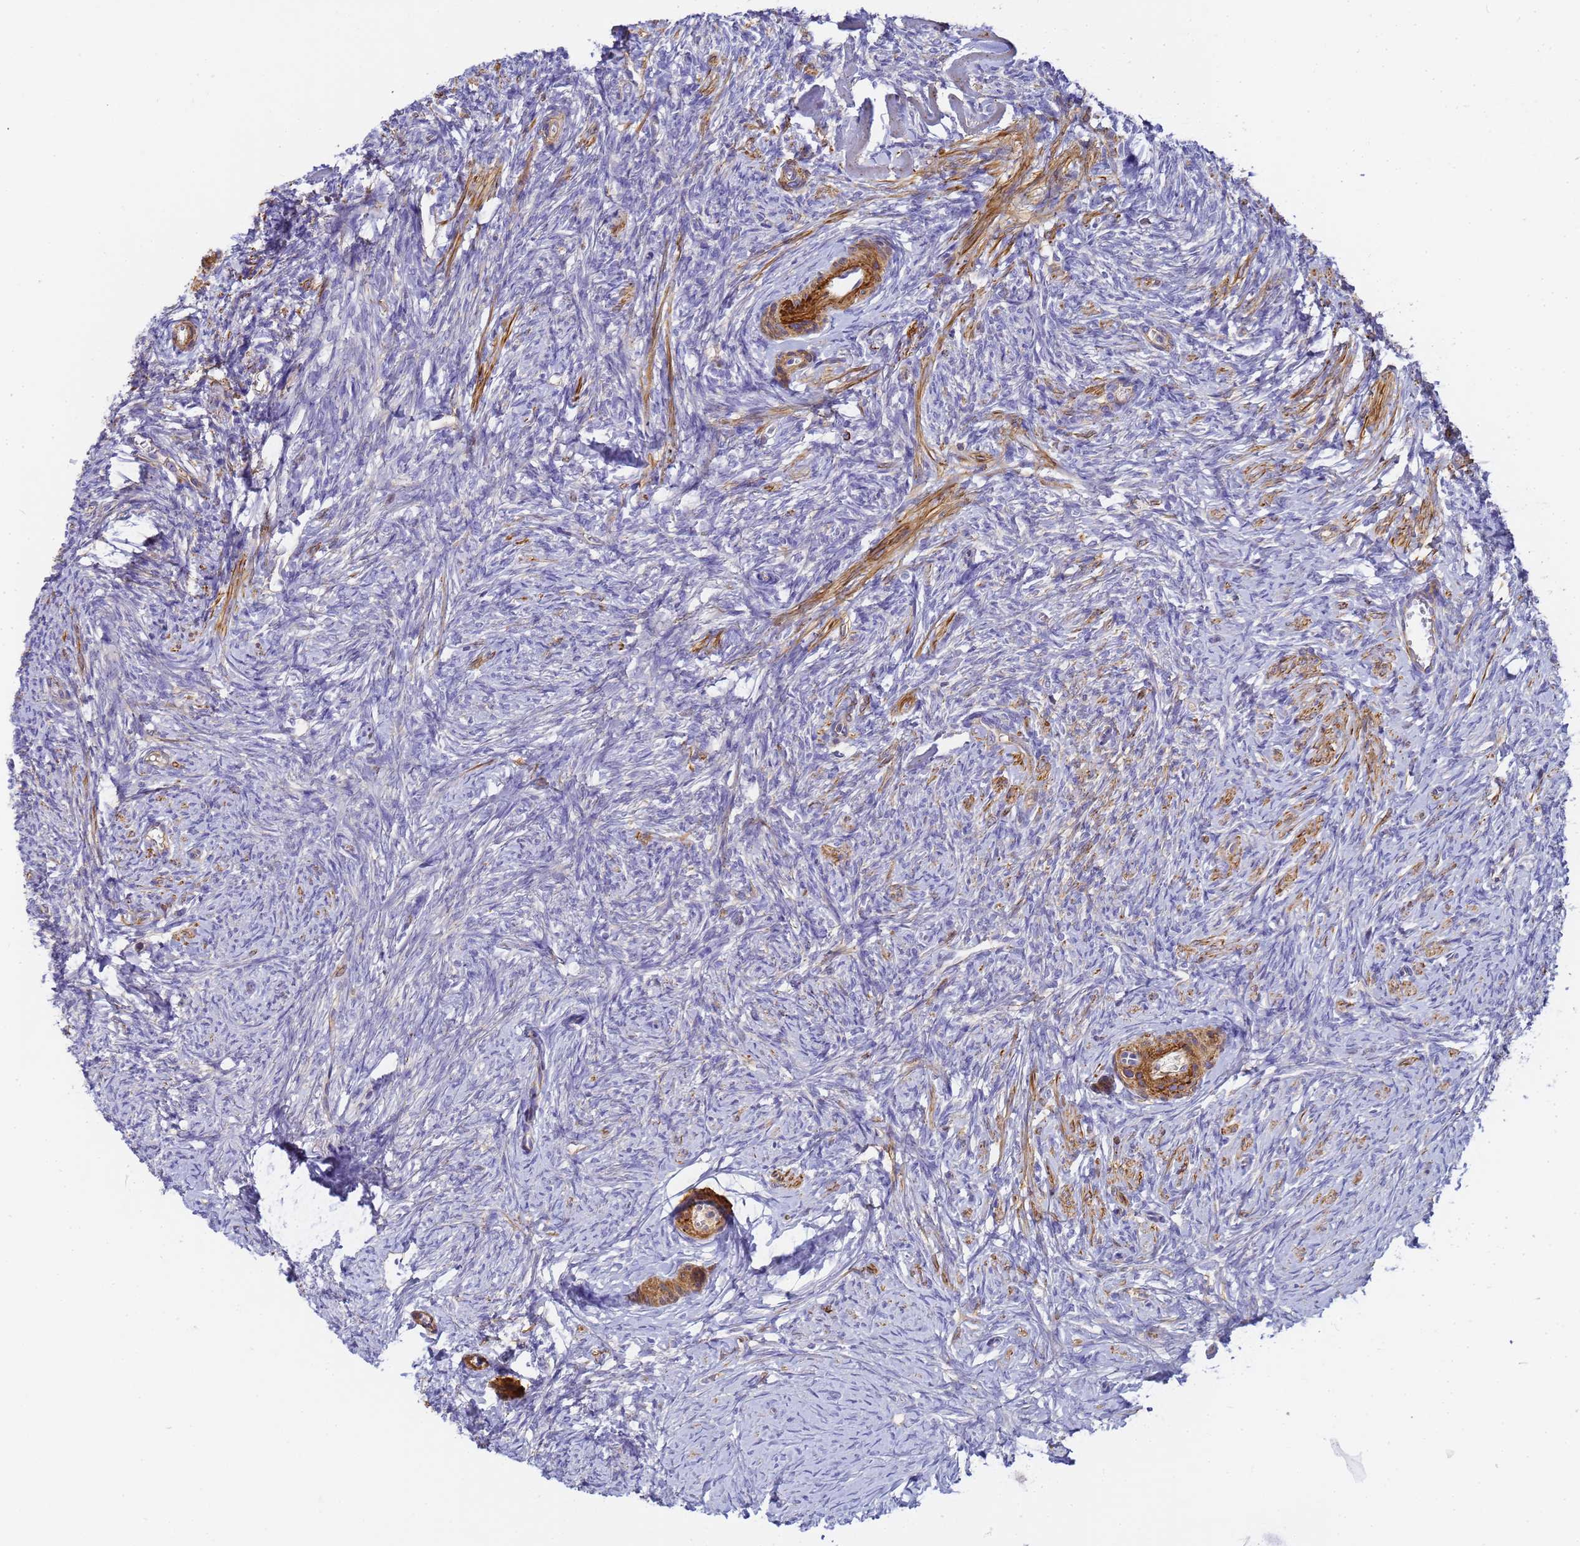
{"staining": {"intensity": "moderate", "quantity": "<25%", "location": "cytoplasmic/membranous"}, "tissue": "ovary", "cell_type": "Ovarian stroma cells", "image_type": "normal", "snomed": [{"axis": "morphology", "description": "Normal tissue, NOS"}, {"axis": "topography", "description": "Ovary"}], "caption": "IHC of normal human ovary displays low levels of moderate cytoplasmic/membranous staining in about <25% of ovarian stroma cells. (Brightfield microscopy of DAB IHC at high magnification).", "gene": "MYL10", "patient": {"sex": "female", "age": 44}}